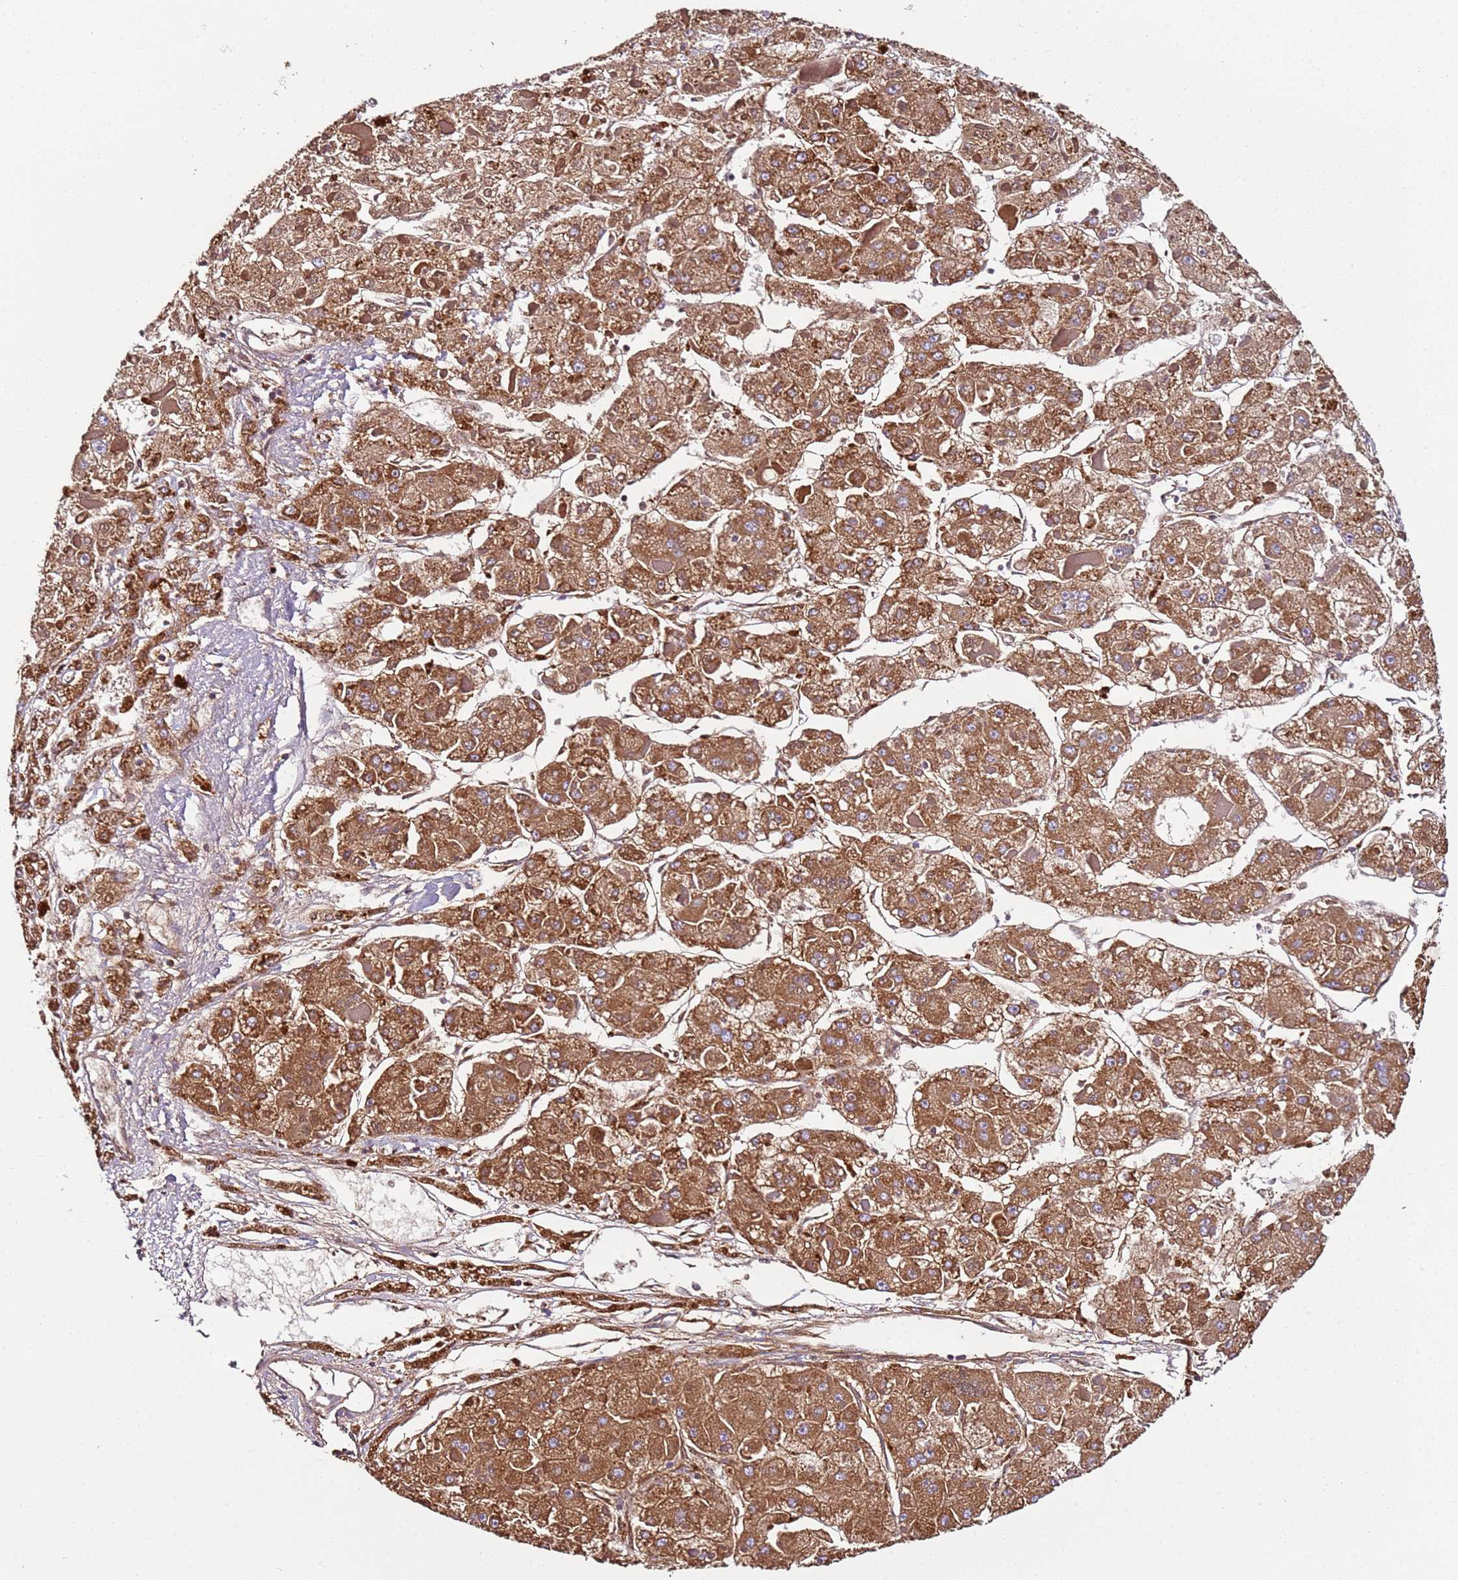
{"staining": {"intensity": "moderate", "quantity": ">75%", "location": "cytoplasmic/membranous"}, "tissue": "liver cancer", "cell_type": "Tumor cells", "image_type": "cancer", "snomed": [{"axis": "morphology", "description": "Carcinoma, Hepatocellular, NOS"}, {"axis": "topography", "description": "Liver"}], "caption": "The immunohistochemical stain highlights moderate cytoplasmic/membranous positivity in tumor cells of liver cancer tissue. (brown staining indicates protein expression, while blue staining denotes nuclei).", "gene": "RMND5A", "patient": {"sex": "female", "age": 73}}